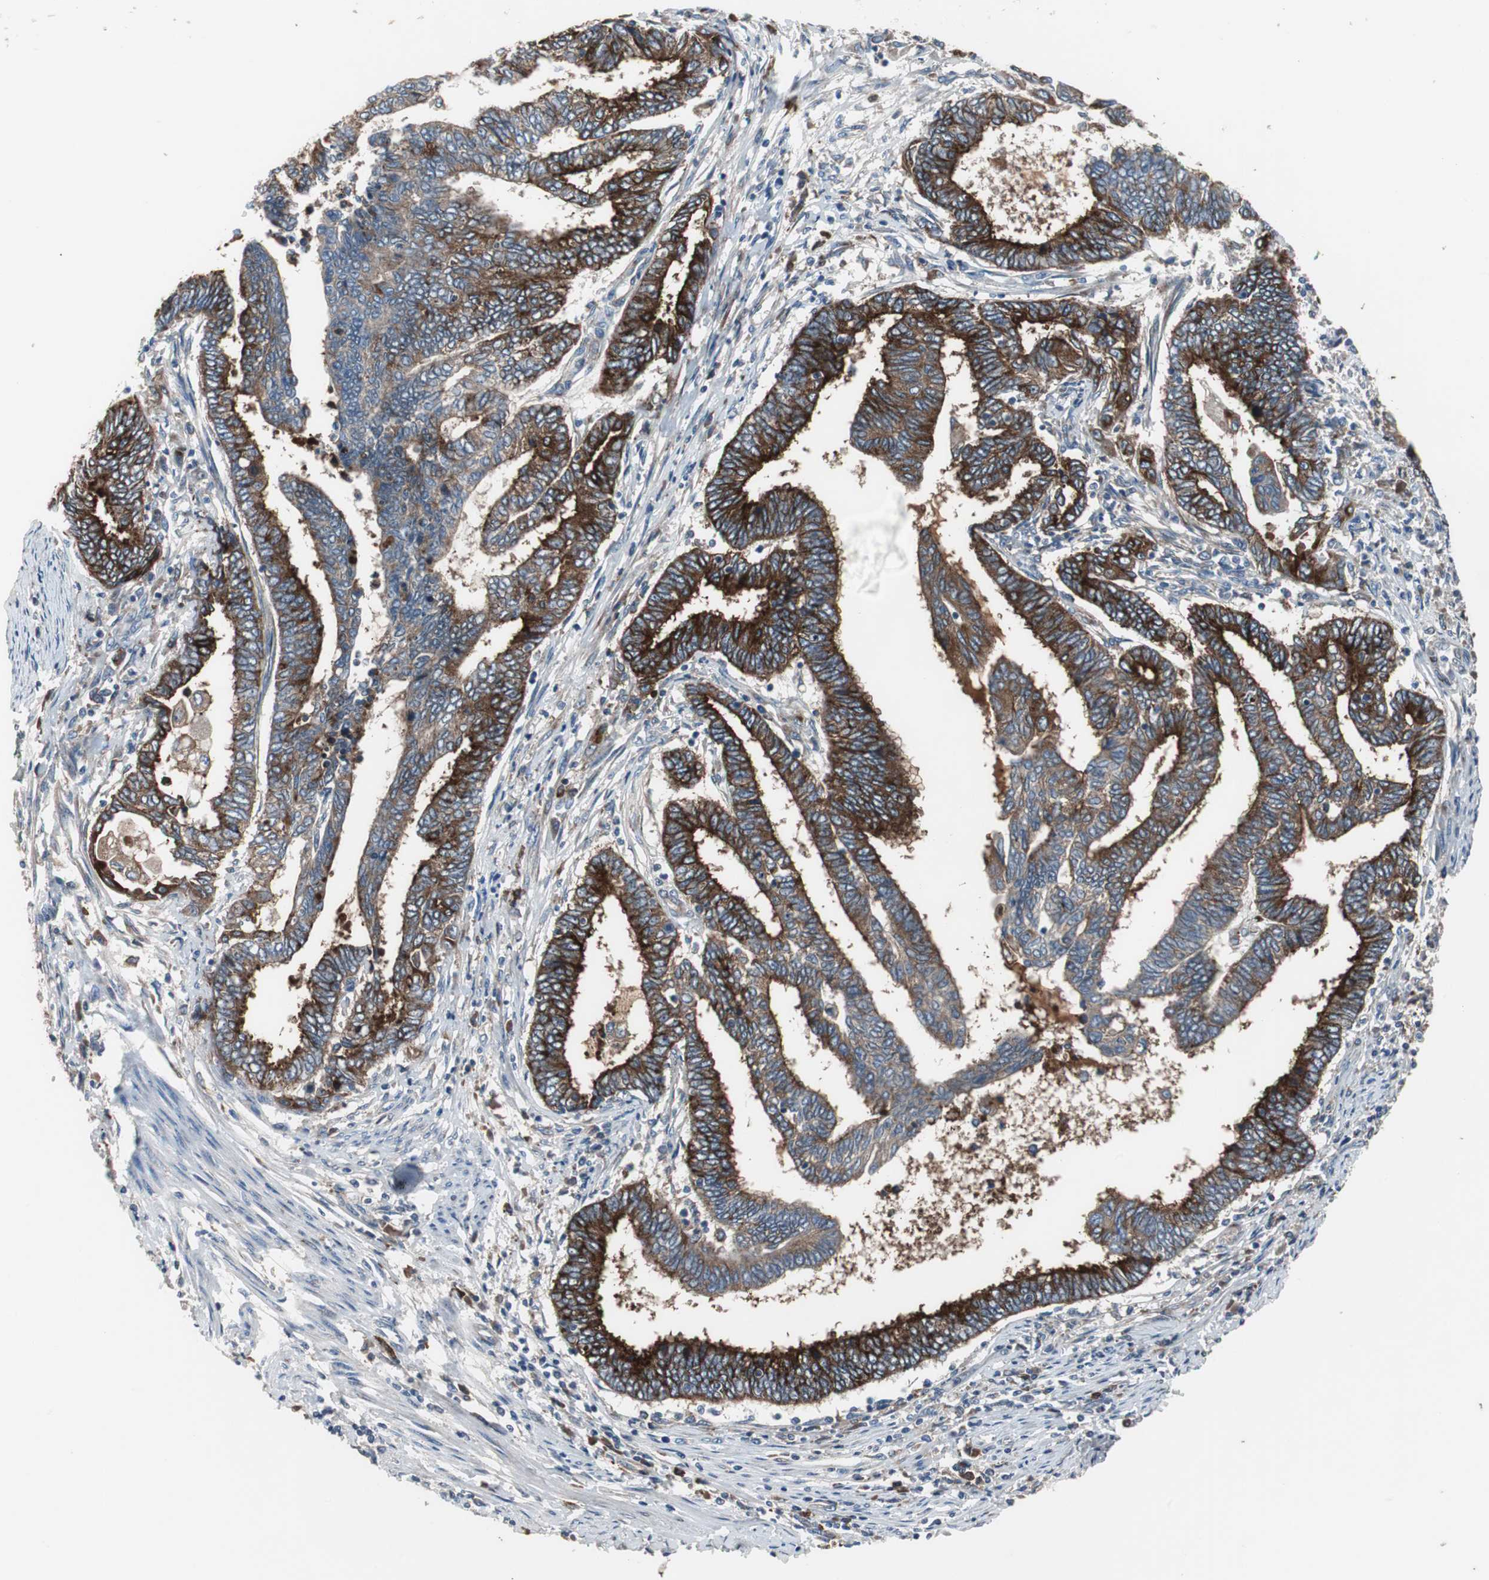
{"staining": {"intensity": "strong", "quantity": ">75%", "location": "cytoplasmic/membranous"}, "tissue": "endometrial cancer", "cell_type": "Tumor cells", "image_type": "cancer", "snomed": [{"axis": "morphology", "description": "Adenocarcinoma, NOS"}, {"axis": "topography", "description": "Uterus"}, {"axis": "topography", "description": "Endometrium"}], "caption": "Strong cytoplasmic/membranous positivity is appreciated in approximately >75% of tumor cells in adenocarcinoma (endometrial).", "gene": "SORT1", "patient": {"sex": "female", "age": 70}}